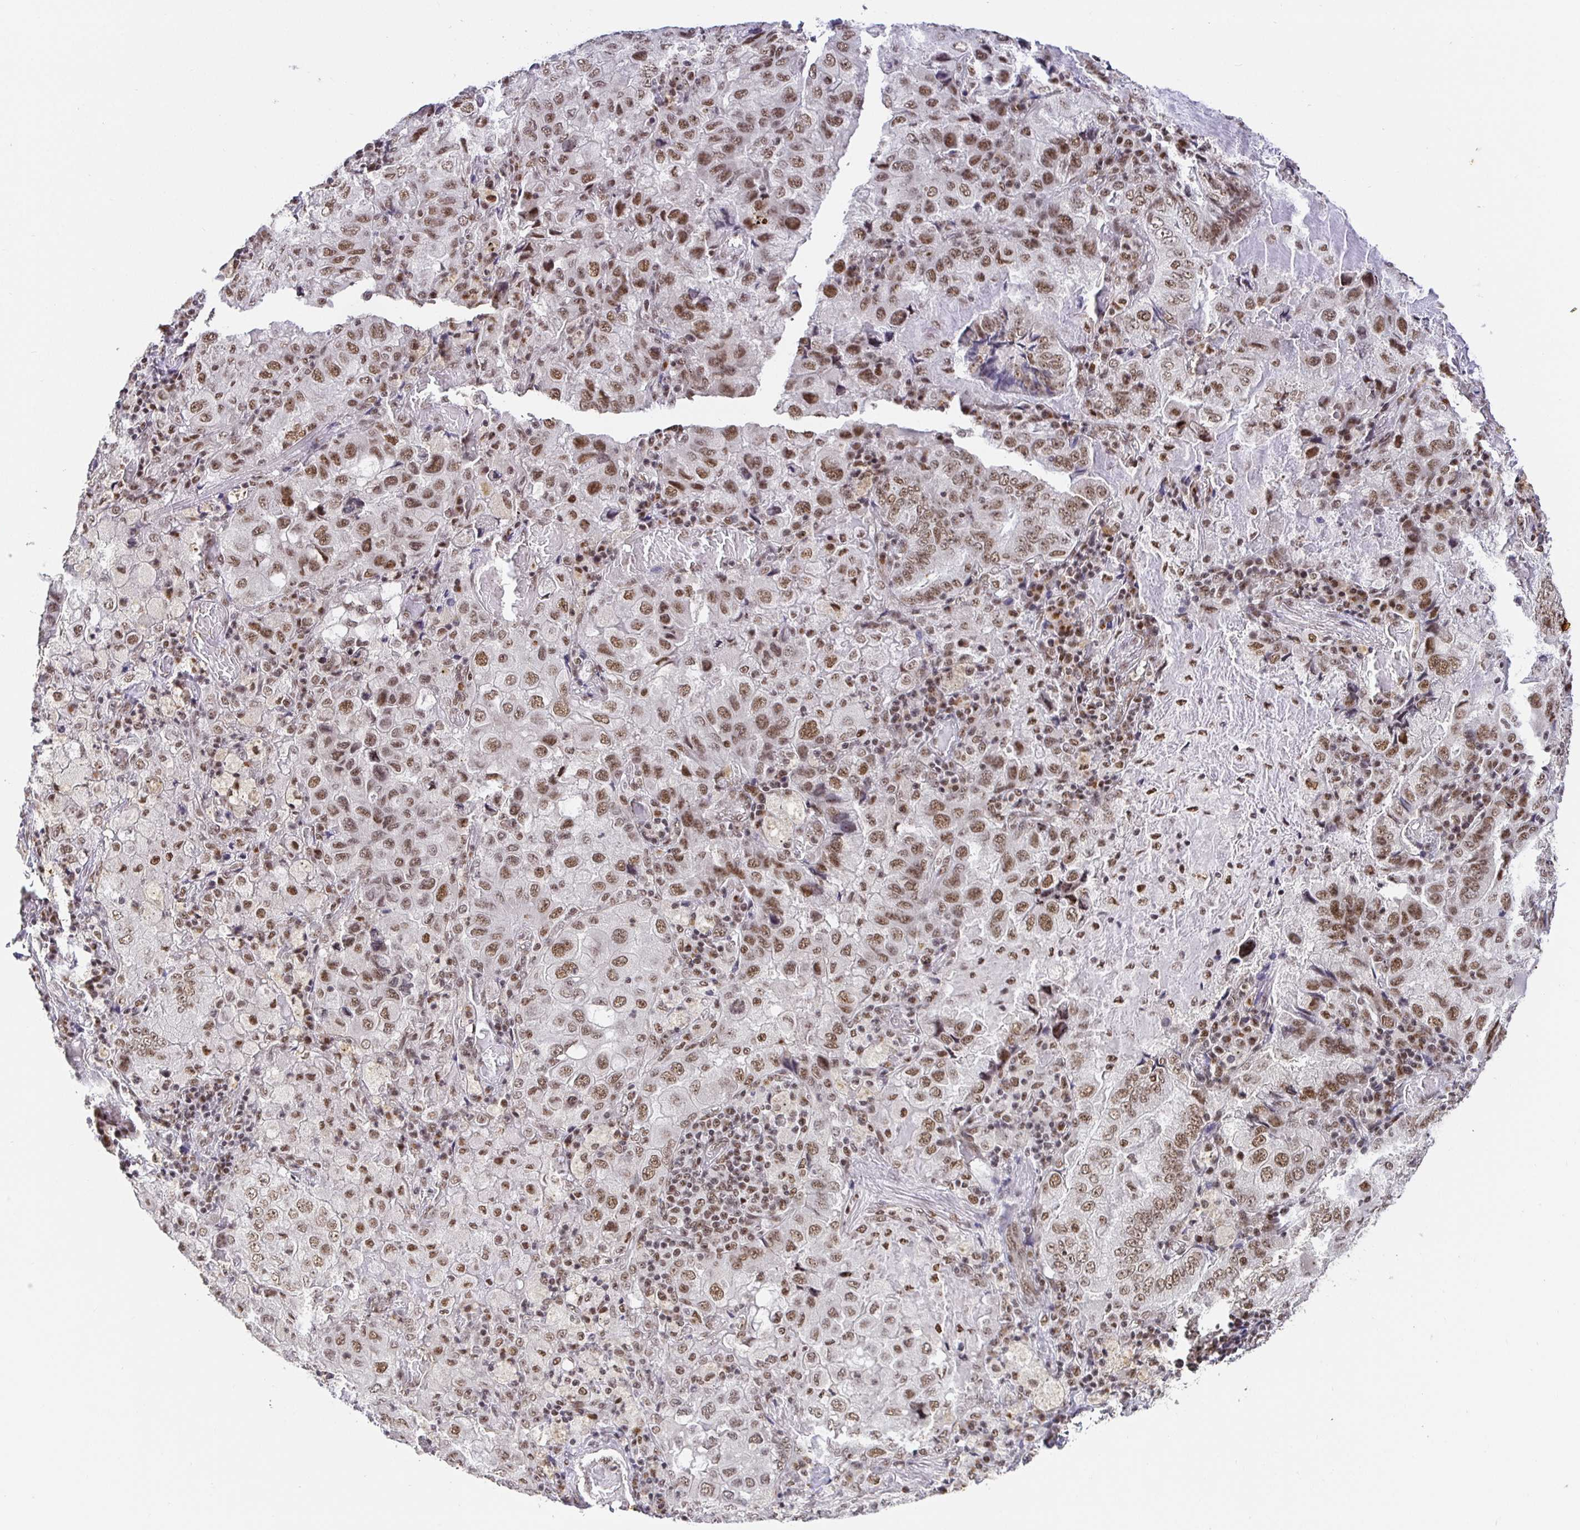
{"staining": {"intensity": "moderate", "quantity": ">75%", "location": "nuclear"}, "tissue": "lung cancer", "cell_type": "Tumor cells", "image_type": "cancer", "snomed": [{"axis": "morphology", "description": "Aneuploidy"}, {"axis": "morphology", "description": "Adenocarcinoma, NOS"}, {"axis": "morphology", "description": "Adenocarcinoma, metastatic, NOS"}, {"axis": "topography", "description": "Lymph node"}, {"axis": "topography", "description": "Lung"}], "caption": "An image showing moderate nuclear expression in about >75% of tumor cells in lung adenocarcinoma, as visualized by brown immunohistochemical staining.", "gene": "USF1", "patient": {"sex": "female", "age": 48}}